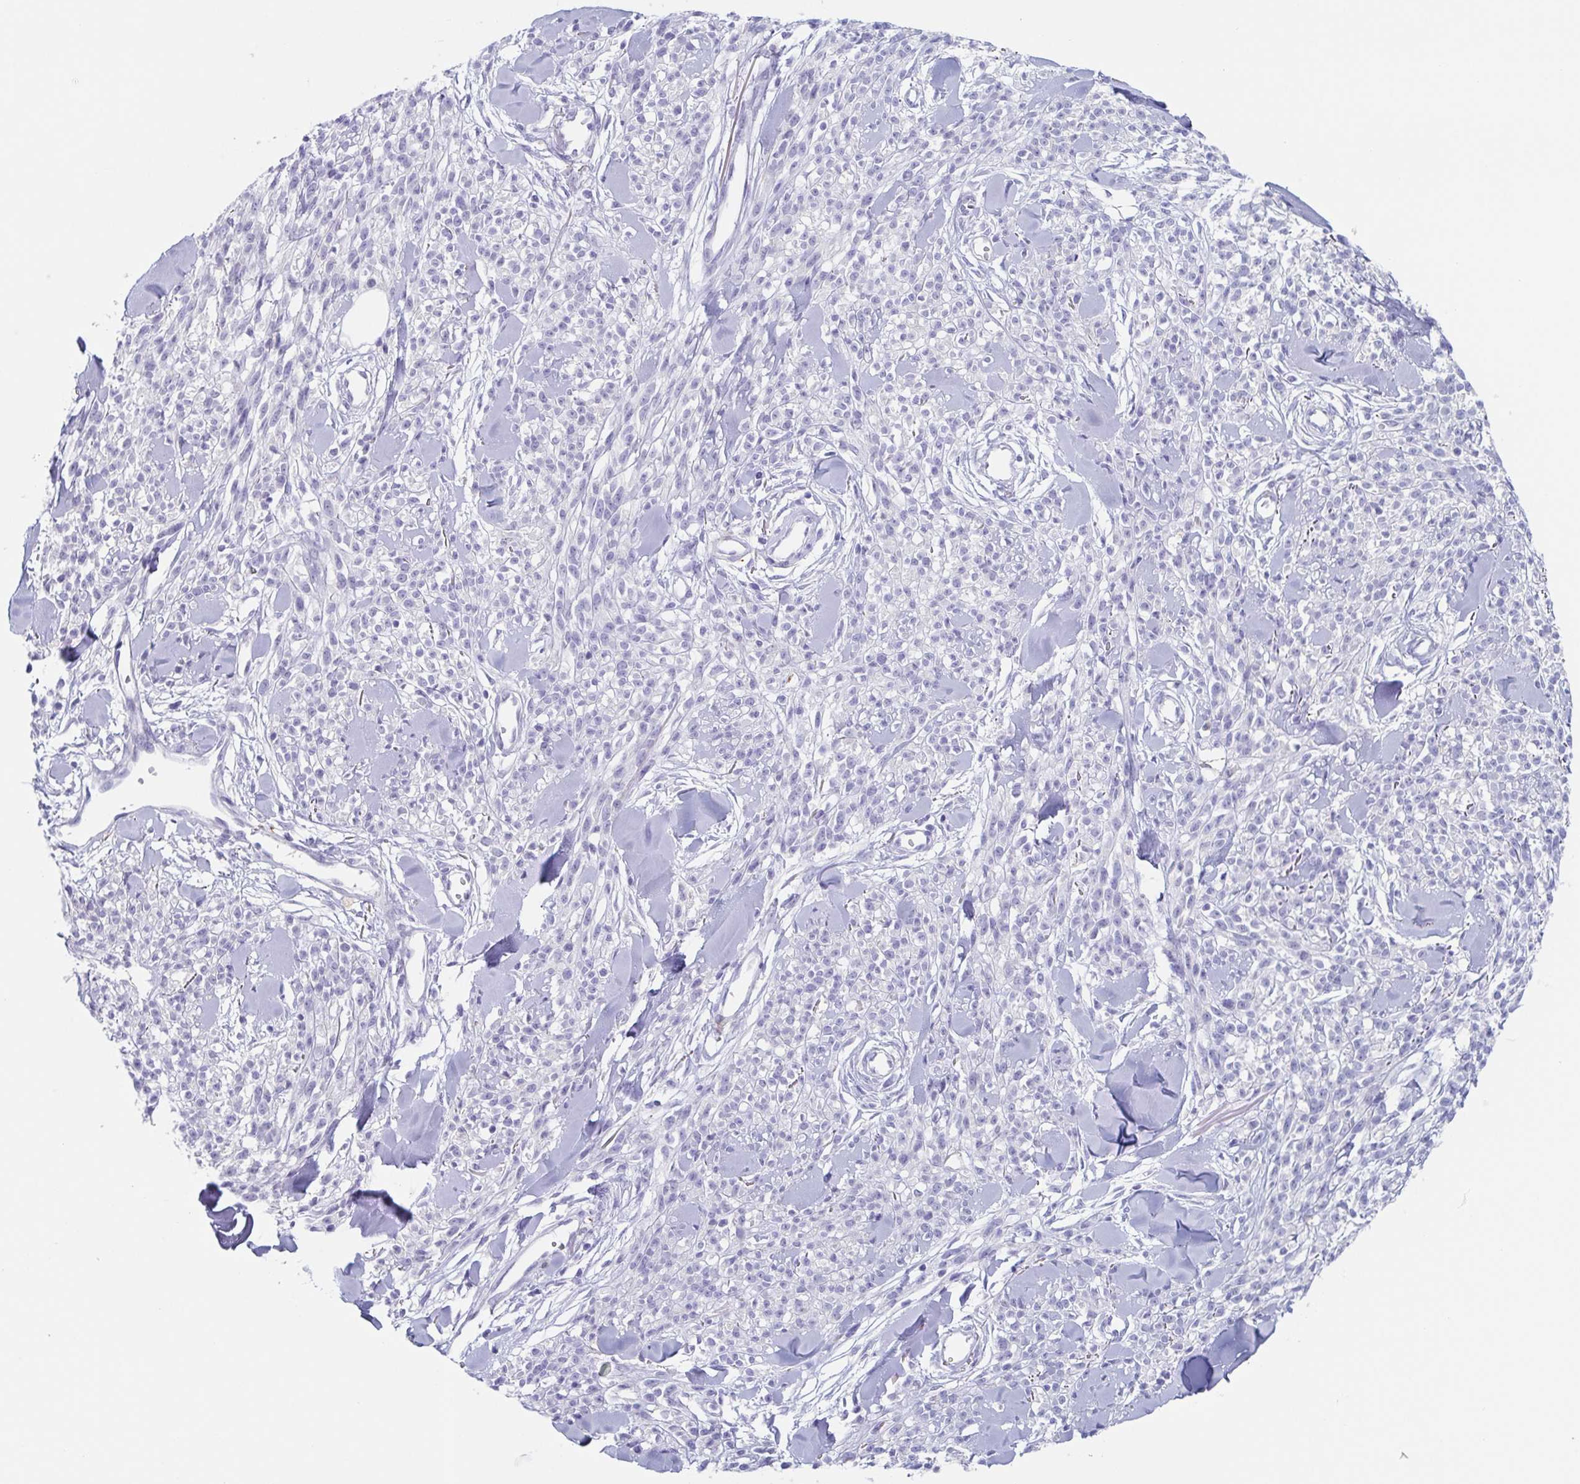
{"staining": {"intensity": "negative", "quantity": "none", "location": "none"}, "tissue": "melanoma", "cell_type": "Tumor cells", "image_type": "cancer", "snomed": [{"axis": "morphology", "description": "Malignant melanoma, NOS"}, {"axis": "topography", "description": "Skin"}, {"axis": "topography", "description": "Skin of trunk"}], "caption": "Immunohistochemistry micrograph of human malignant melanoma stained for a protein (brown), which reveals no expression in tumor cells.", "gene": "LYRM2", "patient": {"sex": "male", "age": 74}}